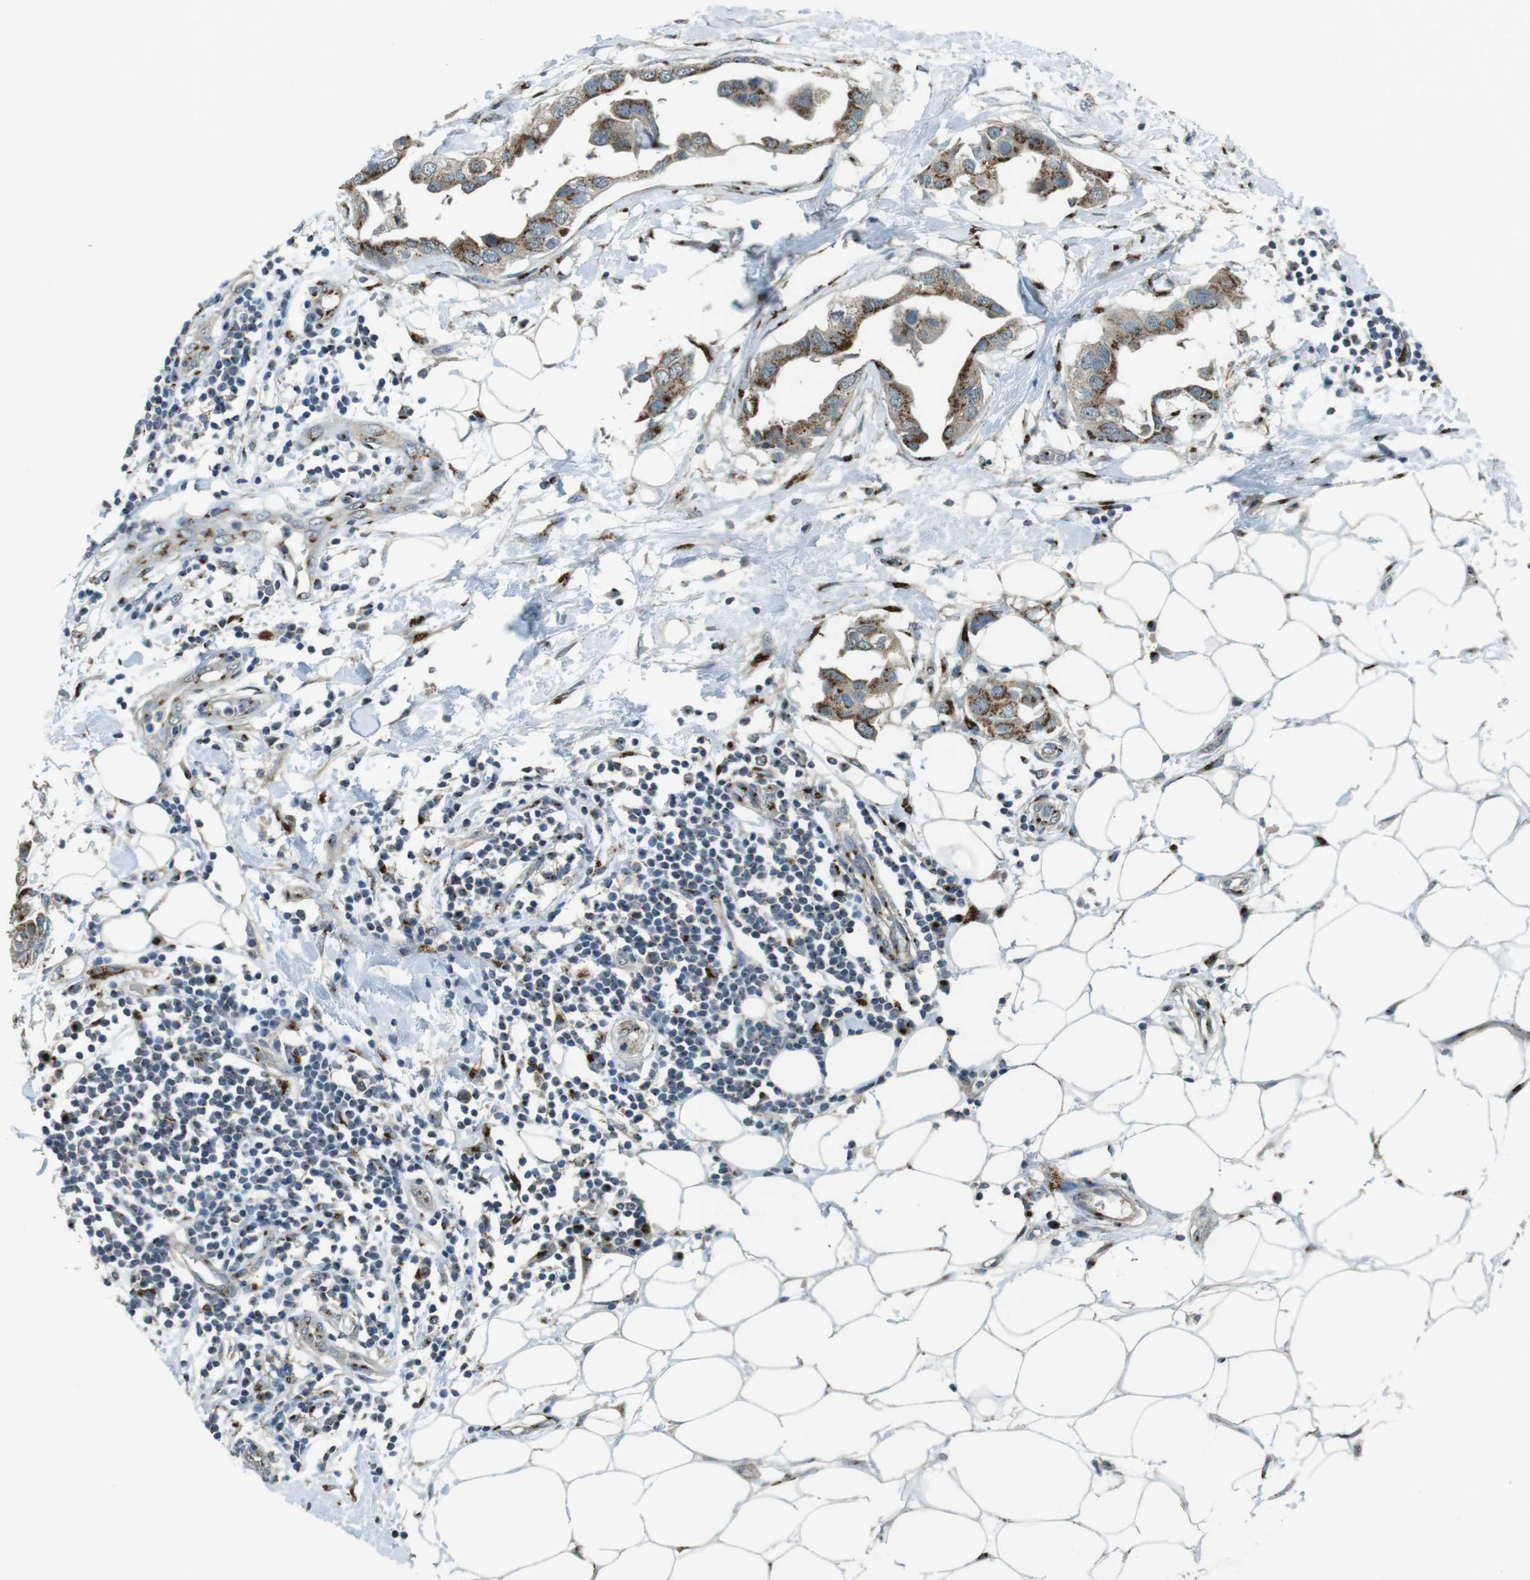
{"staining": {"intensity": "moderate", "quantity": ">75%", "location": "cytoplasmic/membranous"}, "tissue": "breast cancer", "cell_type": "Tumor cells", "image_type": "cancer", "snomed": [{"axis": "morphology", "description": "Duct carcinoma"}, {"axis": "topography", "description": "Breast"}], "caption": "The histopathology image exhibits a brown stain indicating the presence of a protein in the cytoplasmic/membranous of tumor cells in invasive ductal carcinoma (breast).", "gene": "TMEM115", "patient": {"sex": "female", "age": 40}}